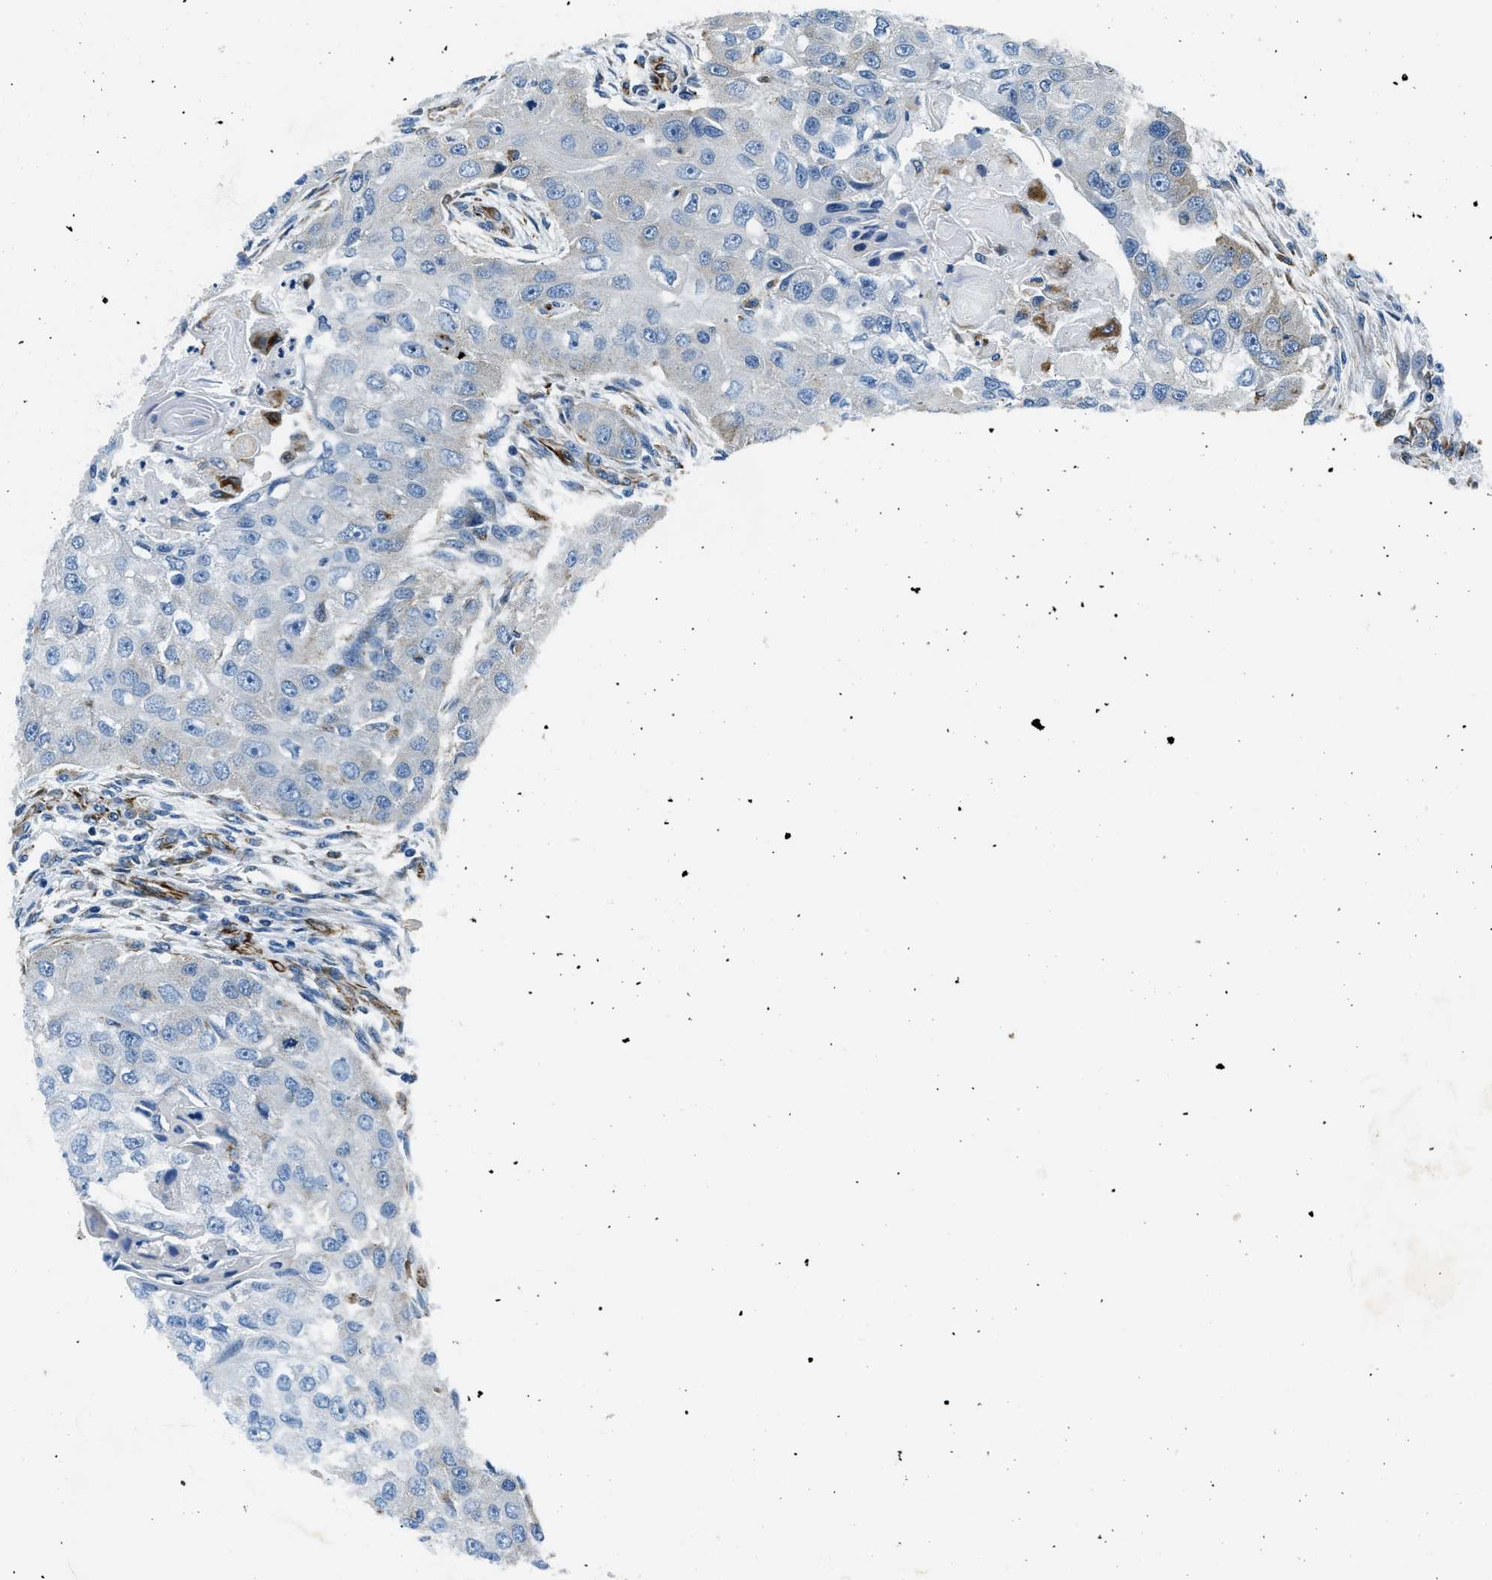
{"staining": {"intensity": "negative", "quantity": "none", "location": "none"}, "tissue": "head and neck cancer", "cell_type": "Tumor cells", "image_type": "cancer", "snomed": [{"axis": "morphology", "description": "Normal tissue, NOS"}, {"axis": "morphology", "description": "Squamous cell carcinoma, NOS"}, {"axis": "topography", "description": "Skeletal muscle"}, {"axis": "topography", "description": "Head-Neck"}], "caption": "Immunohistochemical staining of human head and neck squamous cell carcinoma reveals no significant positivity in tumor cells. Nuclei are stained in blue.", "gene": "GNS", "patient": {"sex": "male", "age": 51}}